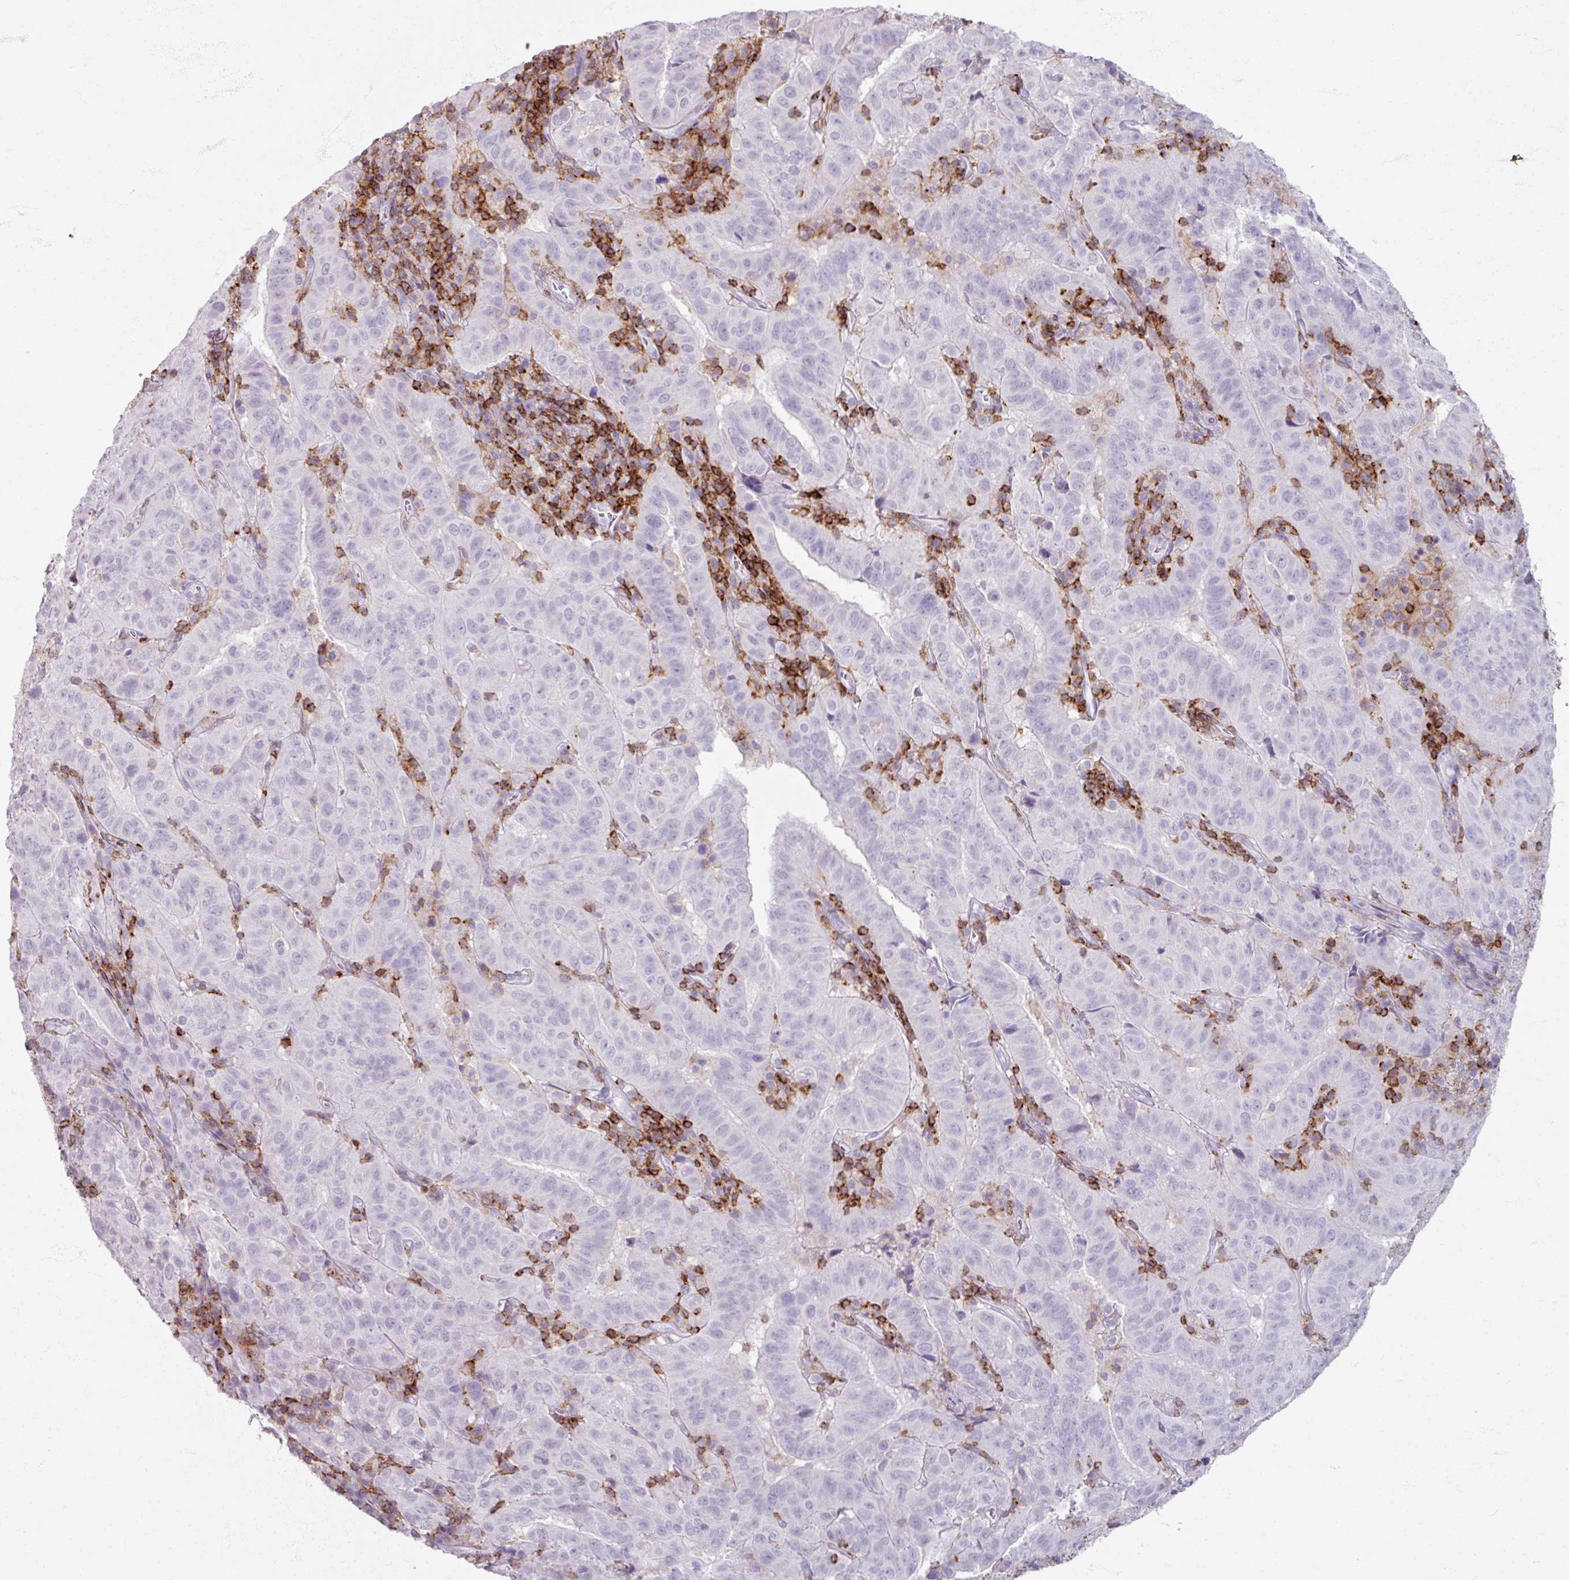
{"staining": {"intensity": "negative", "quantity": "none", "location": "none"}, "tissue": "pancreatic cancer", "cell_type": "Tumor cells", "image_type": "cancer", "snomed": [{"axis": "morphology", "description": "Adenocarcinoma, NOS"}, {"axis": "topography", "description": "Pancreas"}], "caption": "Tumor cells show no significant protein staining in pancreatic cancer (adenocarcinoma).", "gene": "PTPRC", "patient": {"sex": "male", "age": 63}}